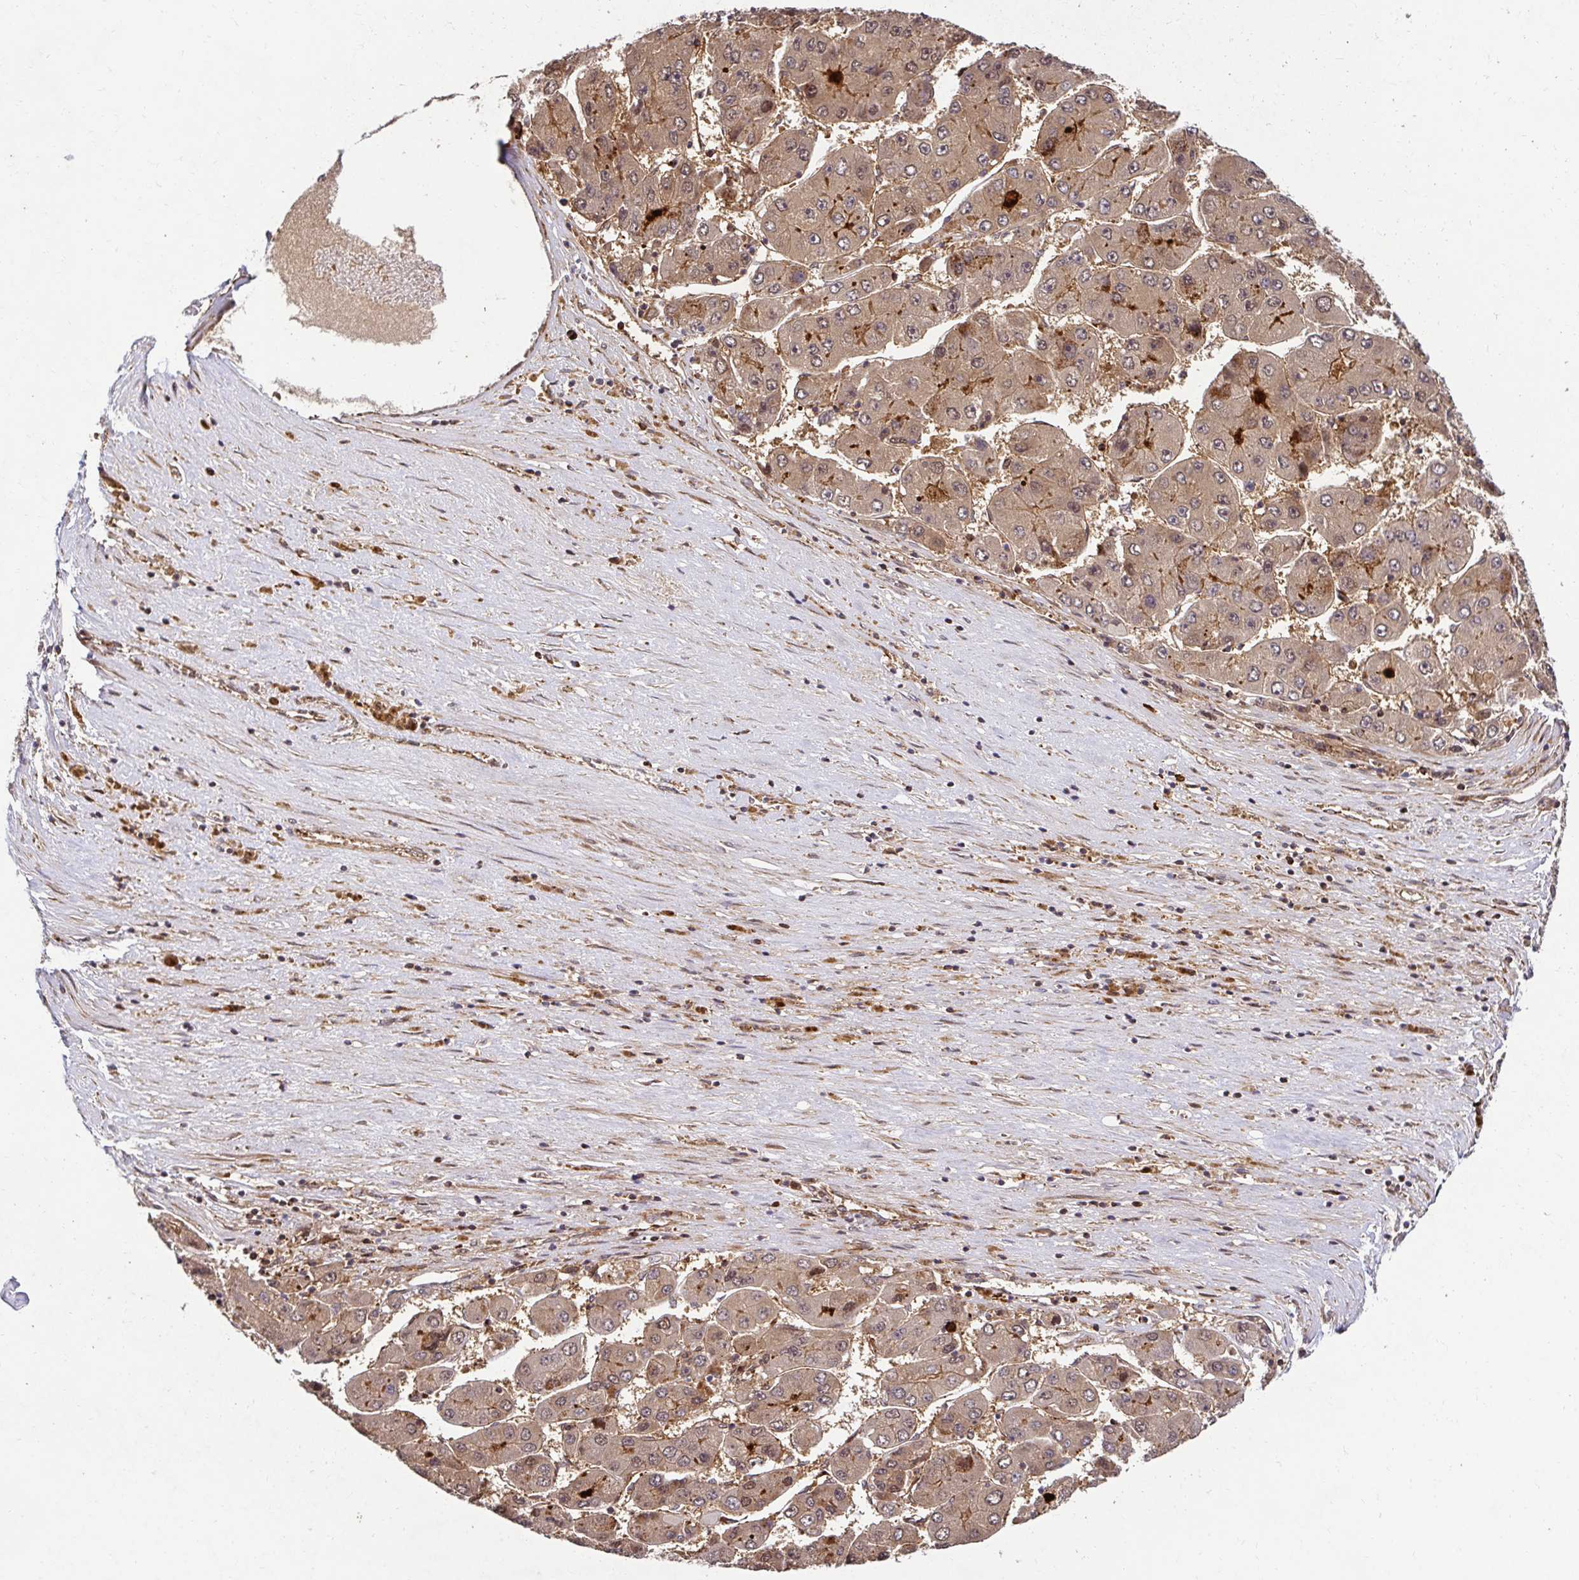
{"staining": {"intensity": "weak", "quantity": "25%-75%", "location": "cytoplasmic/membranous"}, "tissue": "liver cancer", "cell_type": "Tumor cells", "image_type": "cancer", "snomed": [{"axis": "morphology", "description": "Carcinoma, Hepatocellular, NOS"}, {"axis": "topography", "description": "Liver"}], "caption": "Immunohistochemical staining of human liver cancer demonstrates low levels of weak cytoplasmic/membranous protein expression in about 25%-75% of tumor cells. The staining was performed using DAB to visualize the protein expression in brown, while the nuclei were stained in blue with hematoxylin (Magnification: 20x).", "gene": "PSMA4", "patient": {"sex": "female", "age": 61}}